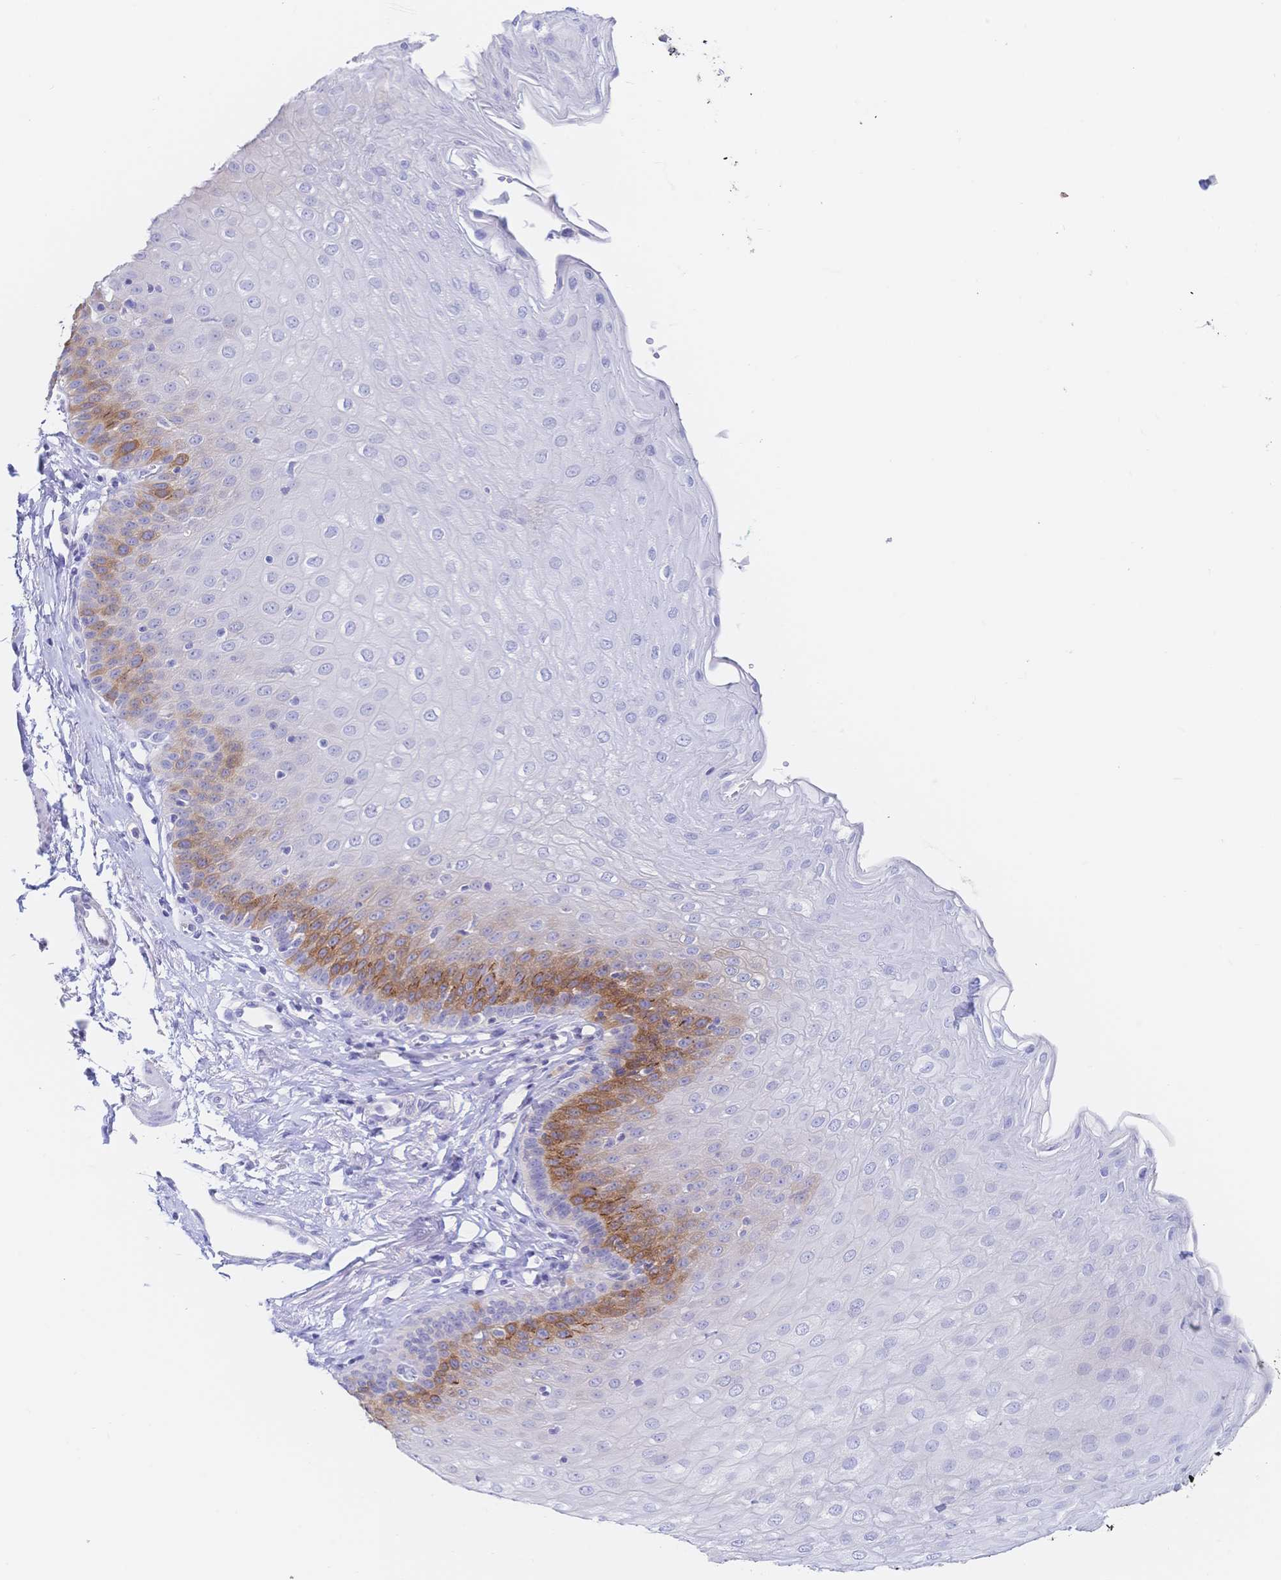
{"staining": {"intensity": "moderate", "quantity": "<25%", "location": "cytoplasmic/membranous"}, "tissue": "esophagus", "cell_type": "Squamous epithelial cells", "image_type": "normal", "snomed": [{"axis": "morphology", "description": "Normal tissue, NOS"}, {"axis": "topography", "description": "Esophagus"}], "caption": "Squamous epithelial cells reveal low levels of moderate cytoplasmic/membranous staining in about <25% of cells in benign esophagus. (IHC, brightfield microscopy, high magnification).", "gene": "RRM1", "patient": {"sex": "female", "age": 81}}